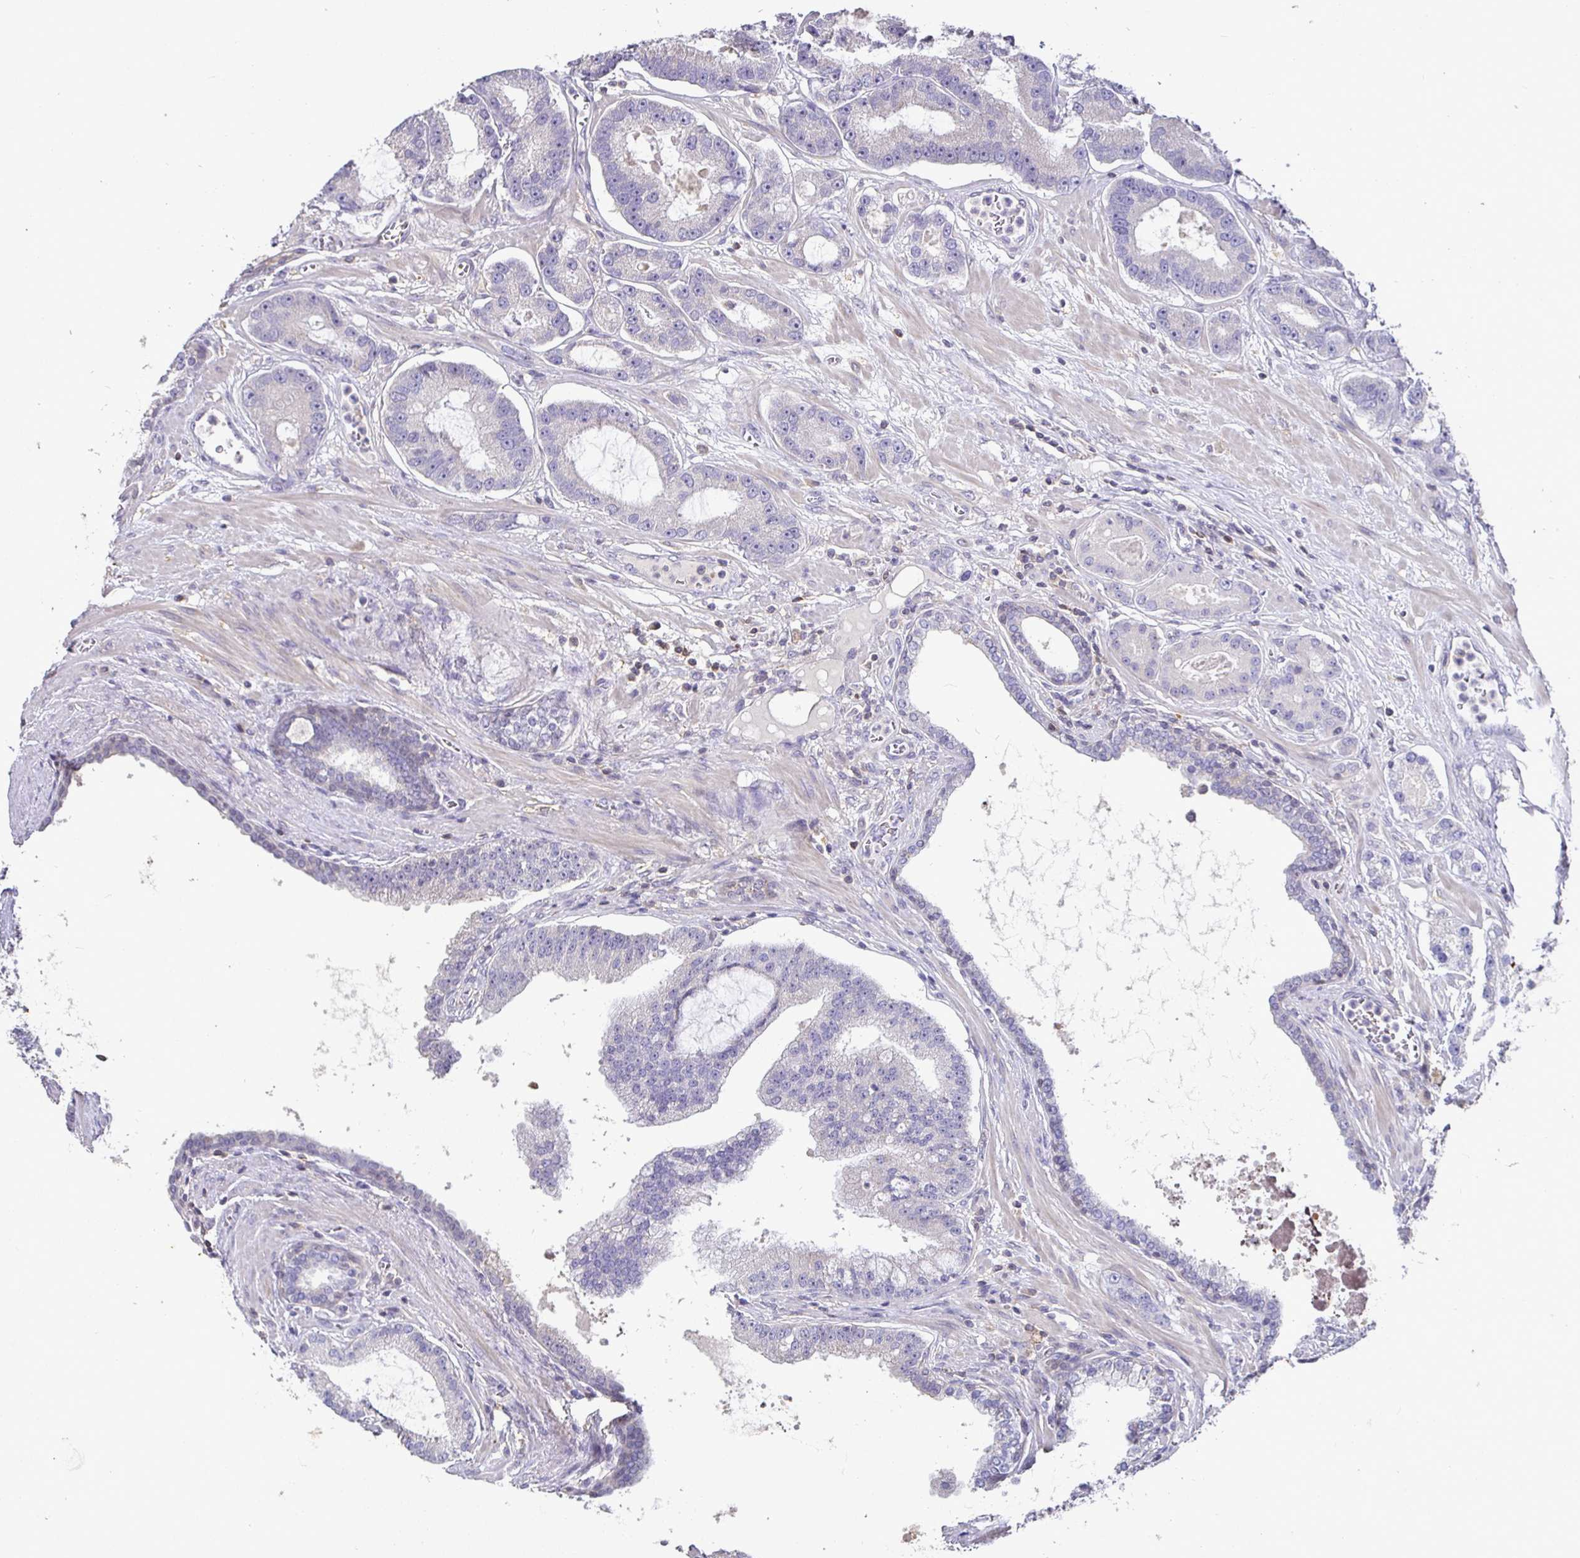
{"staining": {"intensity": "negative", "quantity": "none", "location": "none"}, "tissue": "prostate cancer", "cell_type": "Tumor cells", "image_type": "cancer", "snomed": [{"axis": "morphology", "description": "Adenocarcinoma, High grade"}, {"axis": "topography", "description": "Prostate"}], "caption": "DAB immunohistochemical staining of adenocarcinoma (high-grade) (prostate) exhibits no significant expression in tumor cells.", "gene": "SHISA4", "patient": {"sex": "male", "age": 65}}